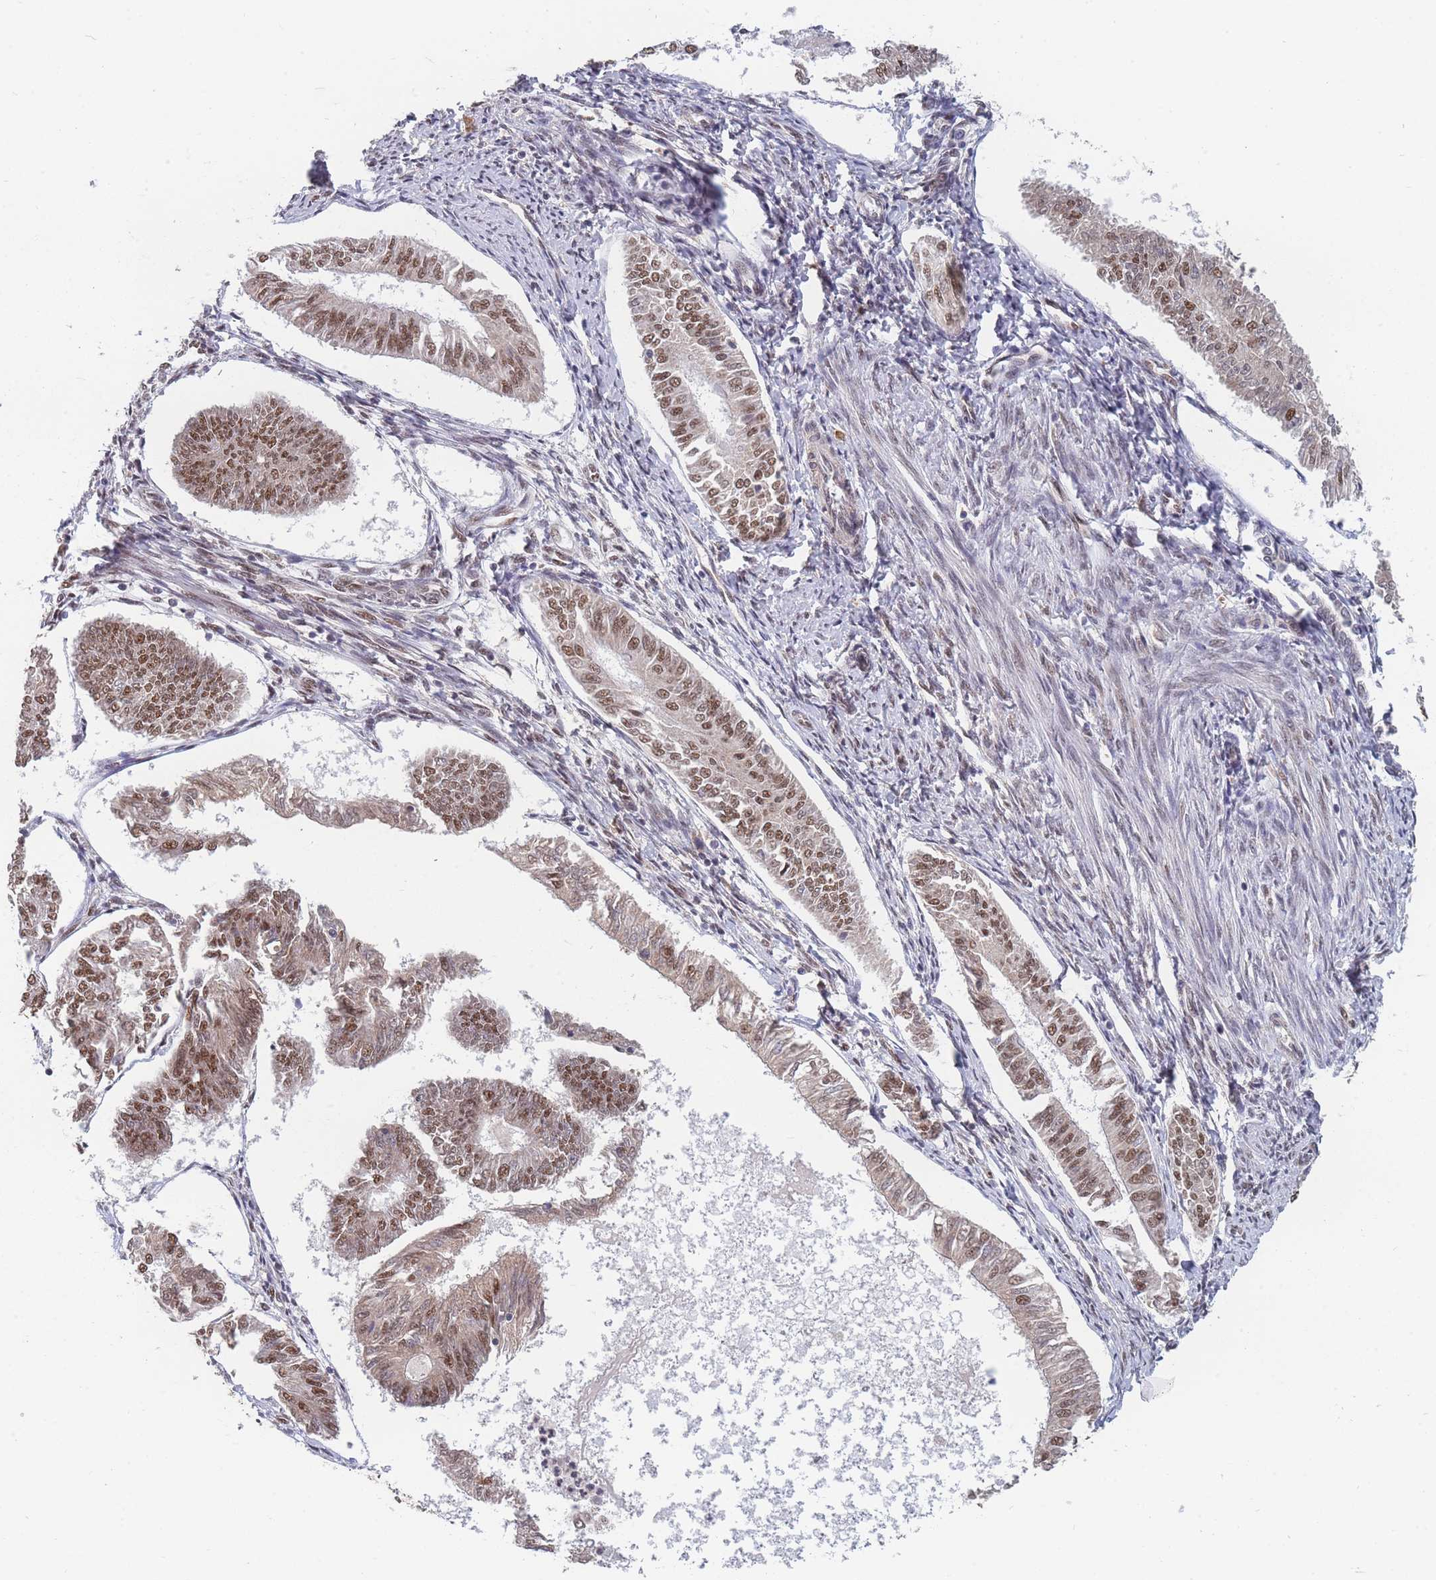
{"staining": {"intensity": "moderate", "quantity": ">75%", "location": "nuclear"}, "tissue": "endometrial cancer", "cell_type": "Tumor cells", "image_type": "cancer", "snomed": [{"axis": "morphology", "description": "Adenocarcinoma, NOS"}, {"axis": "topography", "description": "Endometrium"}], "caption": "Moderate nuclear expression is present in approximately >75% of tumor cells in endometrial adenocarcinoma.", "gene": "SNRPA1", "patient": {"sex": "female", "age": 58}}